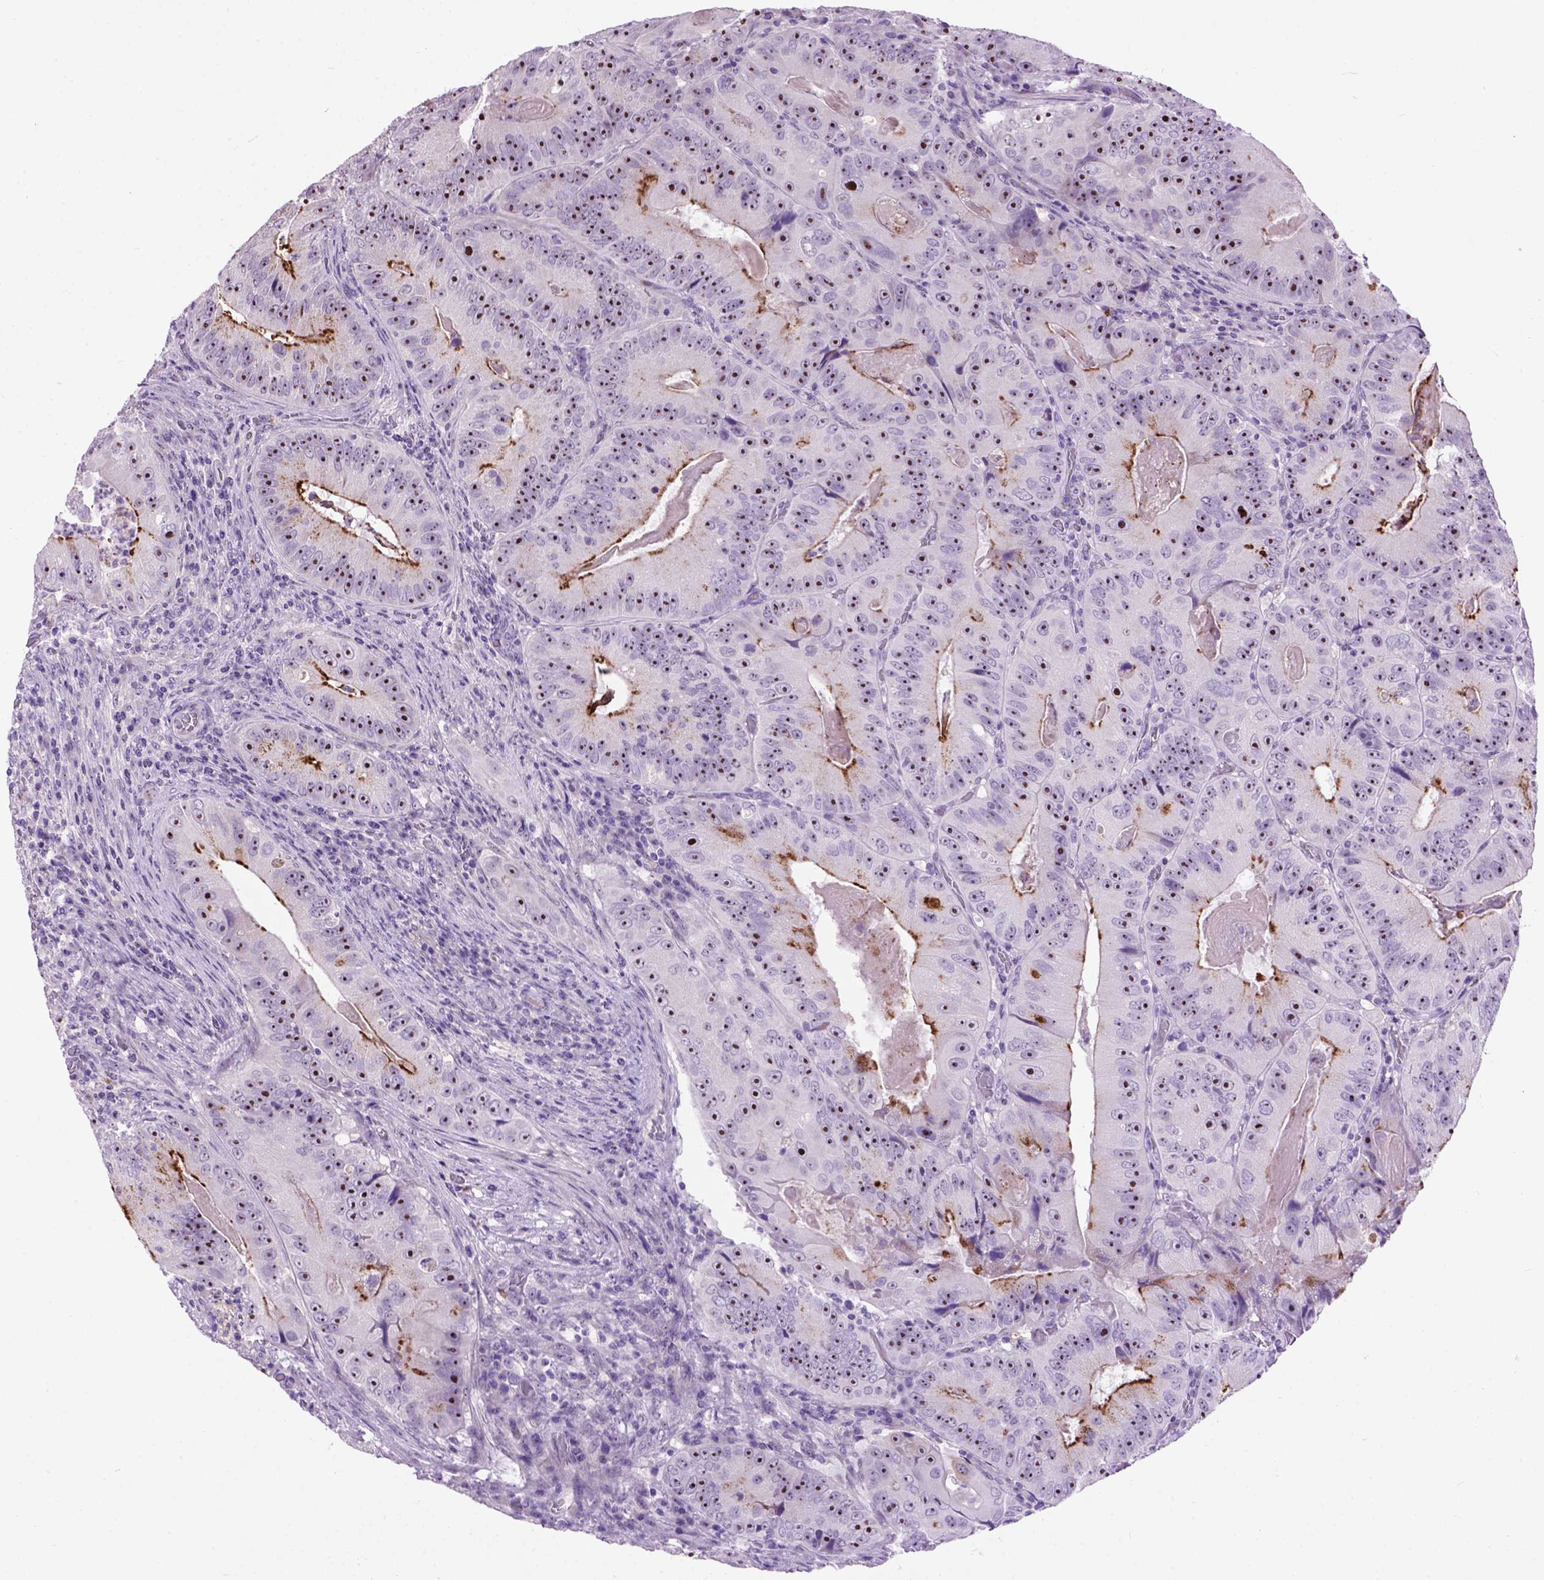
{"staining": {"intensity": "strong", "quantity": "<25%", "location": "cytoplasmic/membranous"}, "tissue": "colorectal cancer", "cell_type": "Tumor cells", "image_type": "cancer", "snomed": [{"axis": "morphology", "description": "Adenocarcinoma, NOS"}, {"axis": "topography", "description": "Colon"}], "caption": "Protein expression analysis of human colorectal cancer (adenocarcinoma) reveals strong cytoplasmic/membranous positivity in approximately <25% of tumor cells.", "gene": "MAPT", "patient": {"sex": "female", "age": 86}}